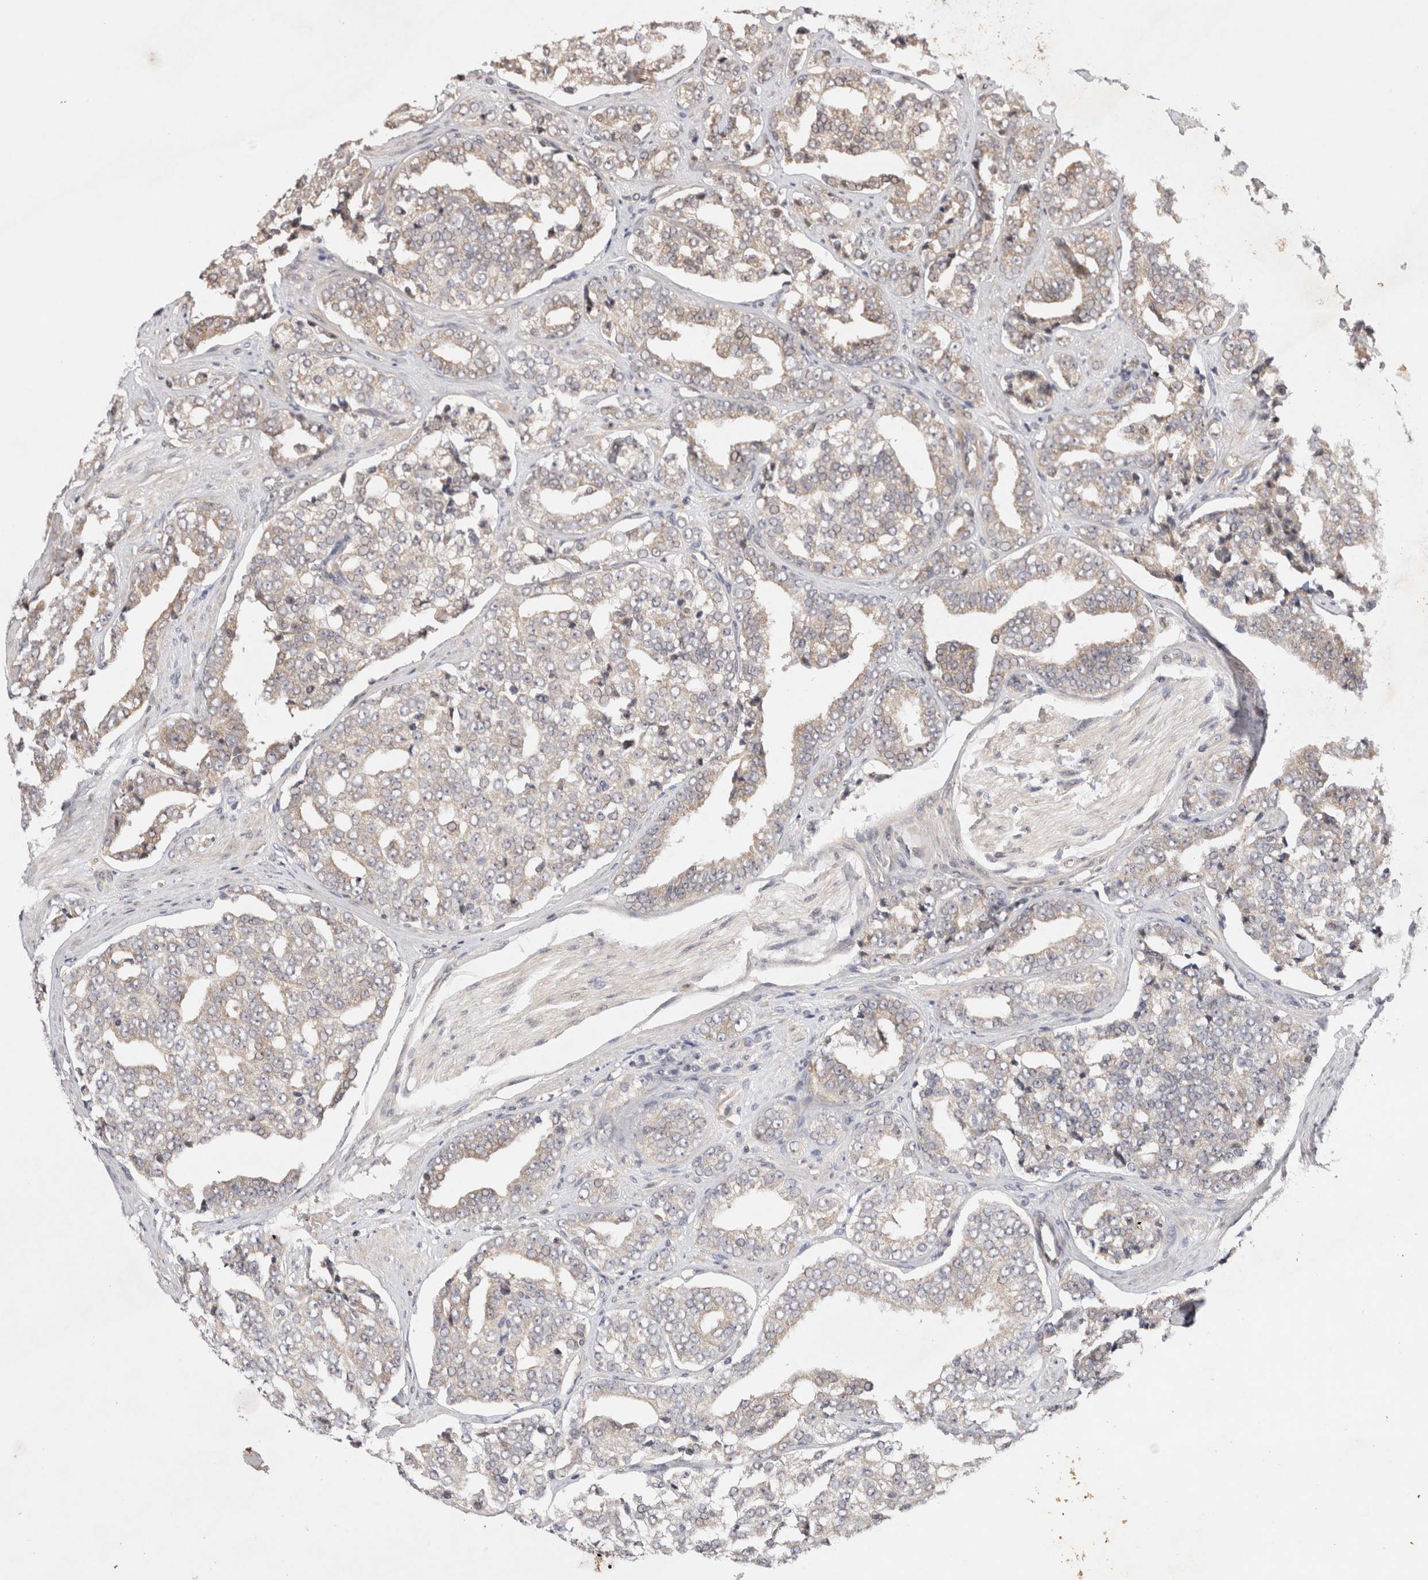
{"staining": {"intensity": "weak", "quantity": "<25%", "location": "cytoplasmic/membranous"}, "tissue": "prostate cancer", "cell_type": "Tumor cells", "image_type": "cancer", "snomed": [{"axis": "morphology", "description": "Adenocarcinoma, High grade"}, {"axis": "topography", "description": "Prostate"}], "caption": "An image of prostate high-grade adenocarcinoma stained for a protein demonstrates no brown staining in tumor cells.", "gene": "EIF2AK1", "patient": {"sex": "male", "age": 71}}